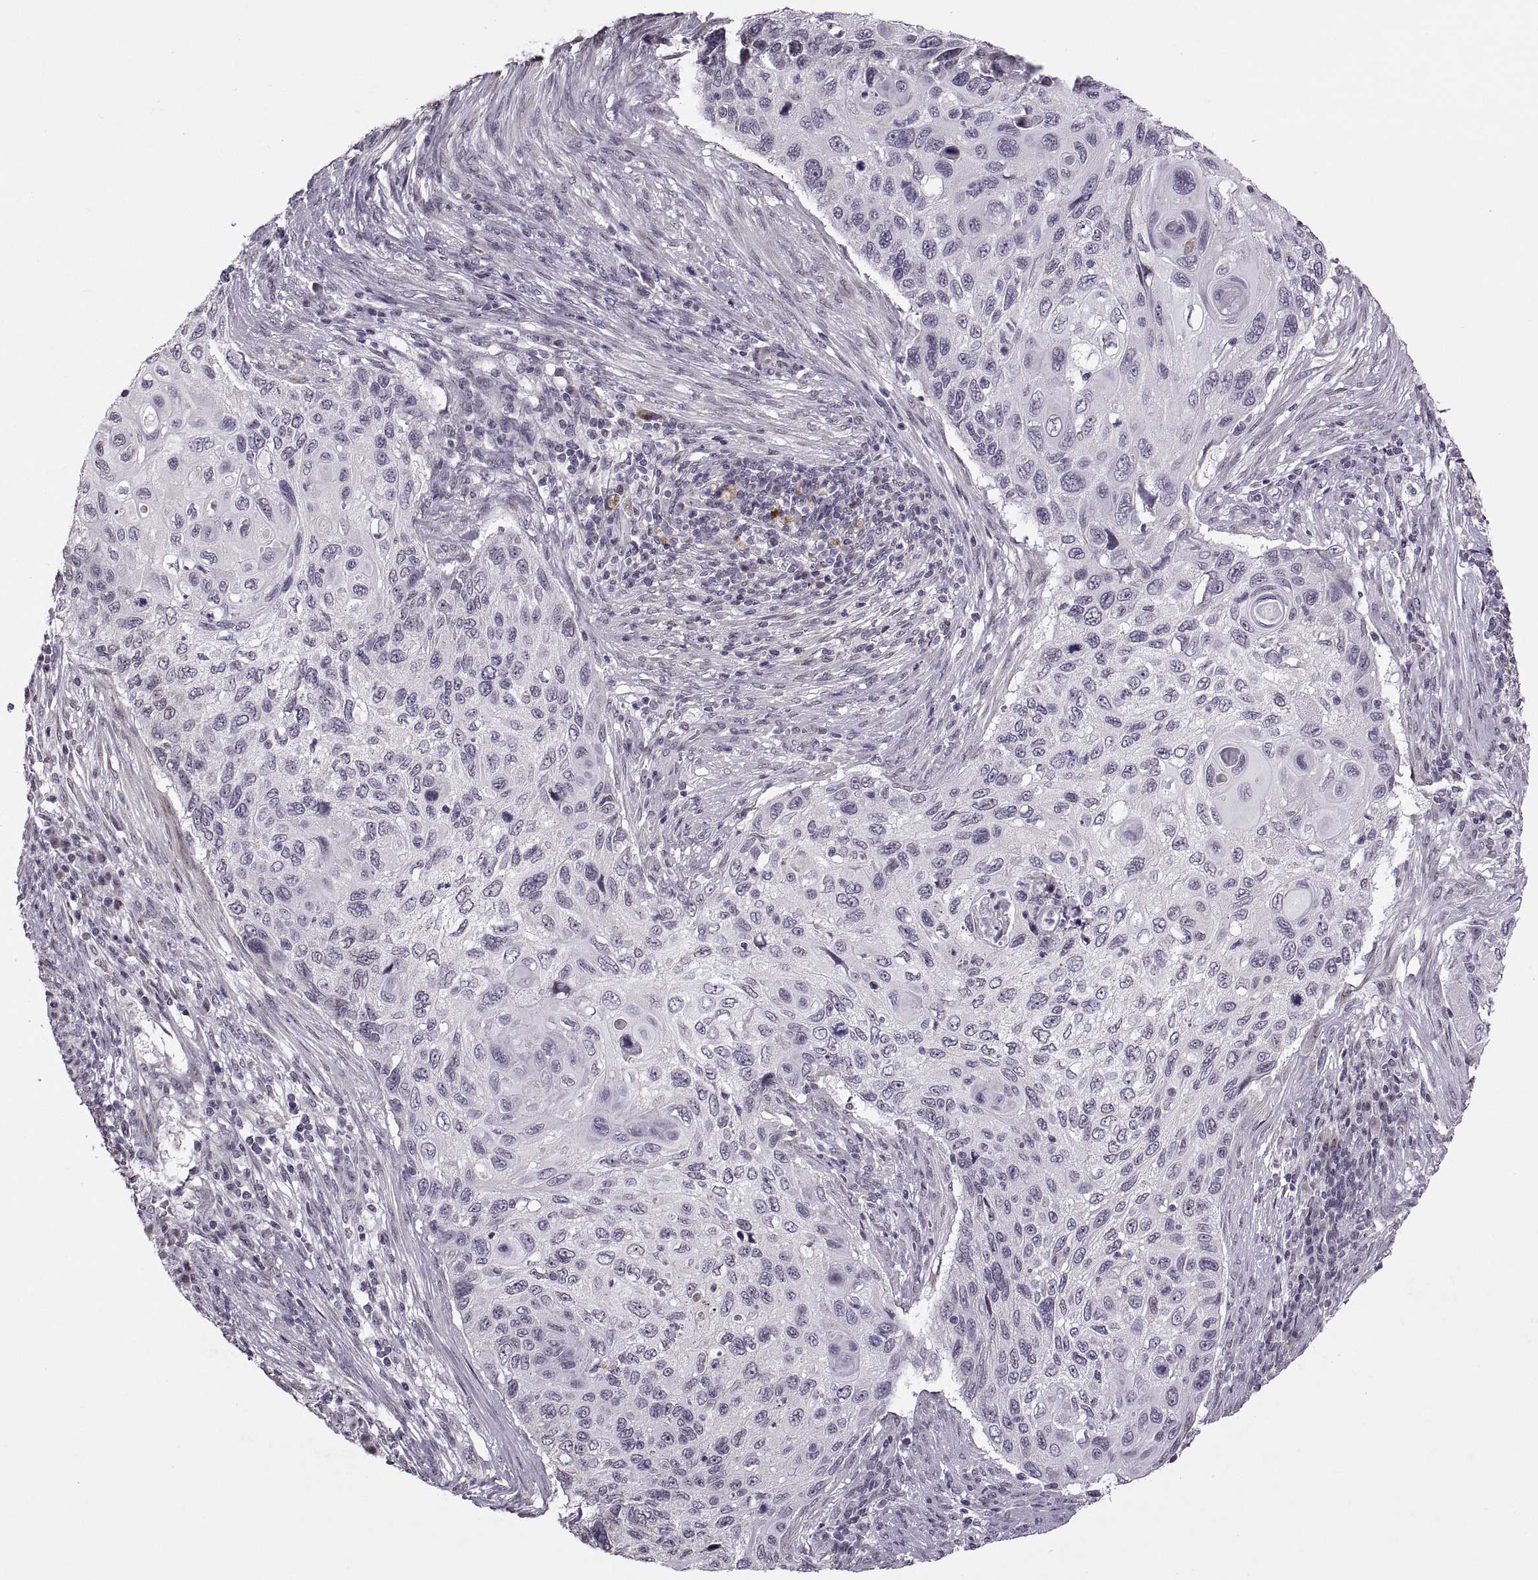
{"staining": {"intensity": "negative", "quantity": "none", "location": "none"}, "tissue": "cervical cancer", "cell_type": "Tumor cells", "image_type": "cancer", "snomed": [{"axis": "morphology", "description": "Squamous cell carcinoma, NOS"}, {"axis": "topography", "description": "Cervix"}], "caption": "The micrograph displays no significant staining in tumor cells of cervical cancer.", "gene": "PRSS37", "patient": {"sex": "female", "age": 70}}